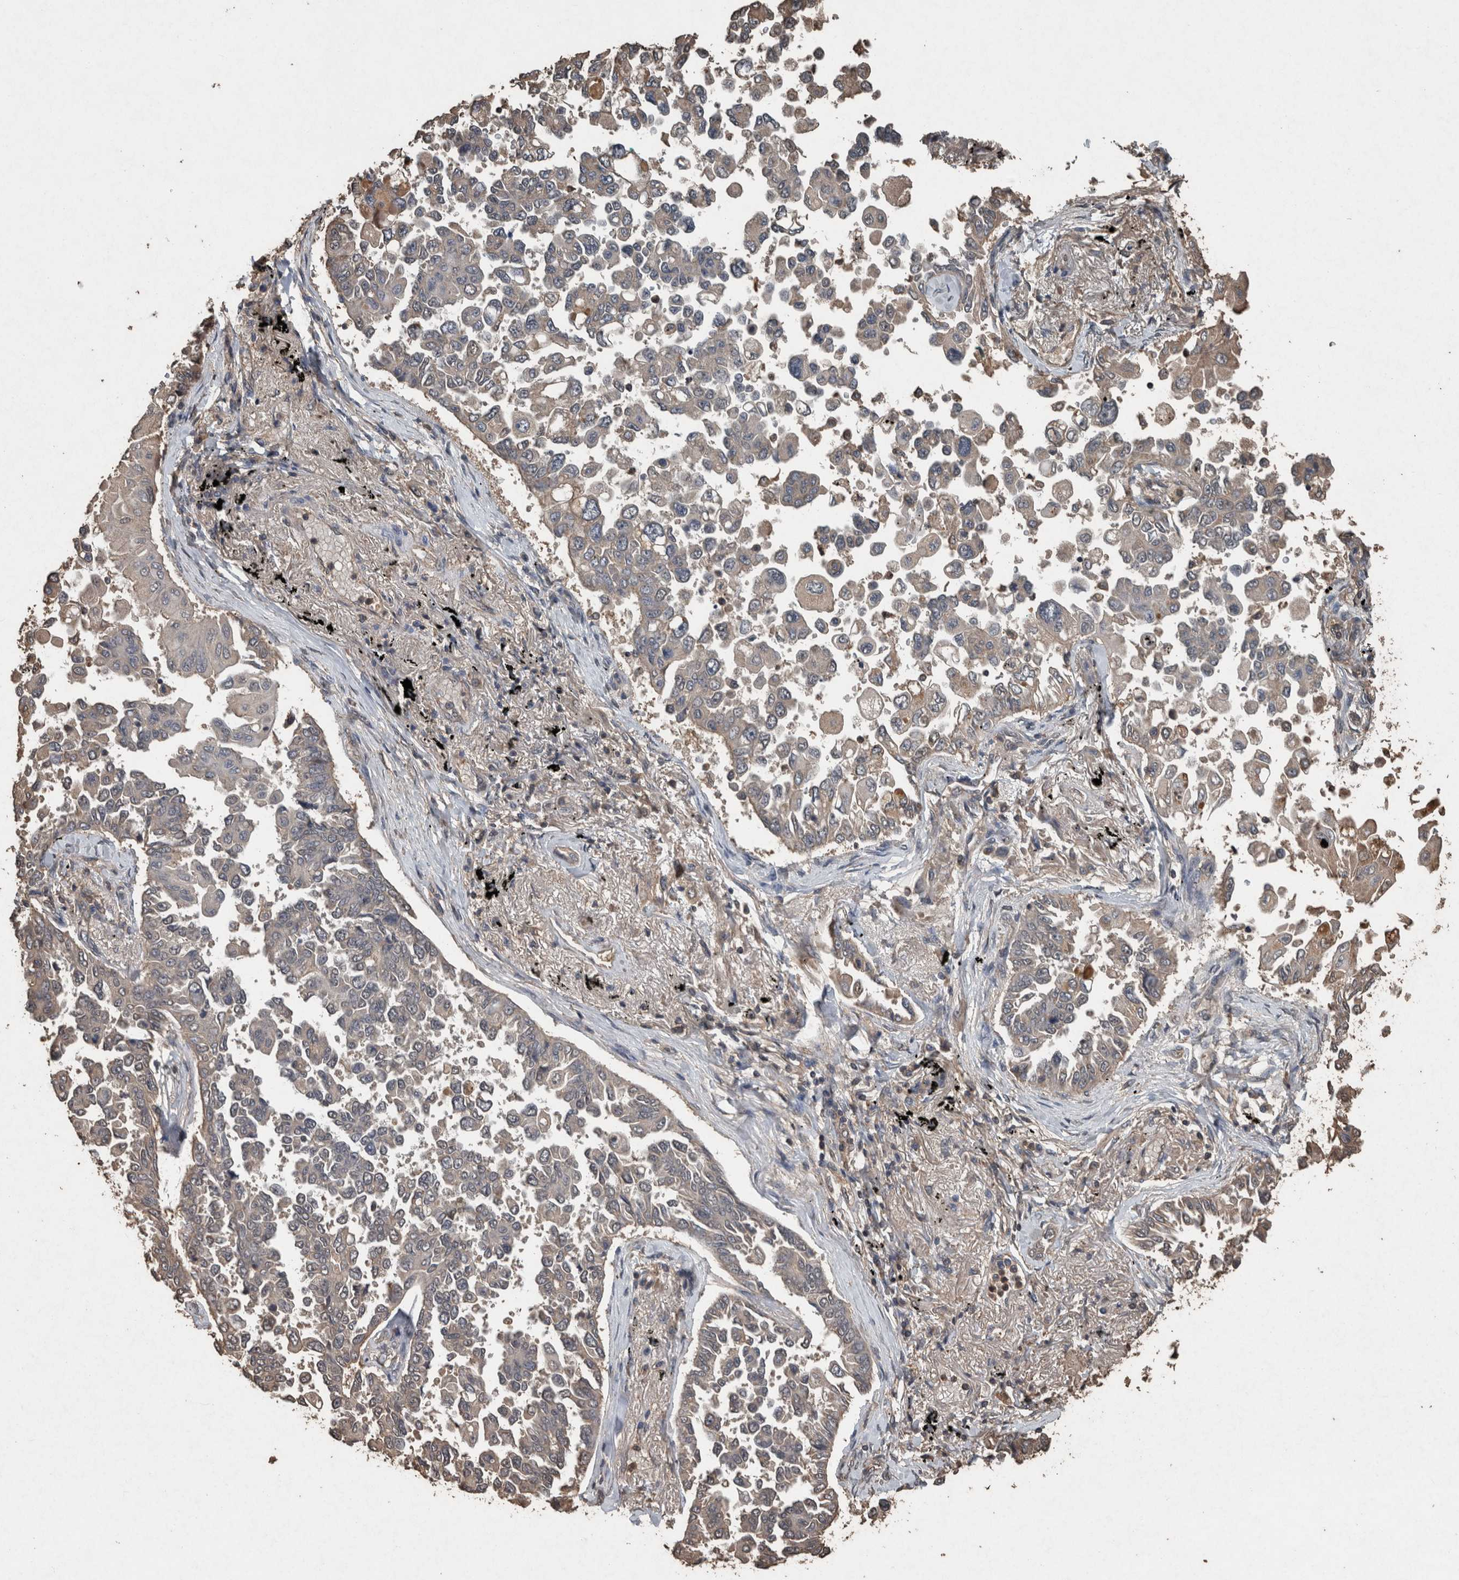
{"staining": {"intensity": "weak", "quantity": "<25%", "location": "cytoplasmic/membranous"}, "tissue": "lung cancer", "cell_type": "Tumor cells", "image_type": "cancer", "snomed": [{"axis": "morphology", "description": "Adenocarcinoma, NOS"}, {"axis": "topography", "description": "Lung"}], "caption": "IHC micrograph of lung cancer (adenocarcinoma) stained for a protein (brown), which displays no expression in tumor cells. (IHC, brightfield microscopy, high magnification).", "gene": "FGFRL1", "patient": {"sex": "female", "age": 67}}